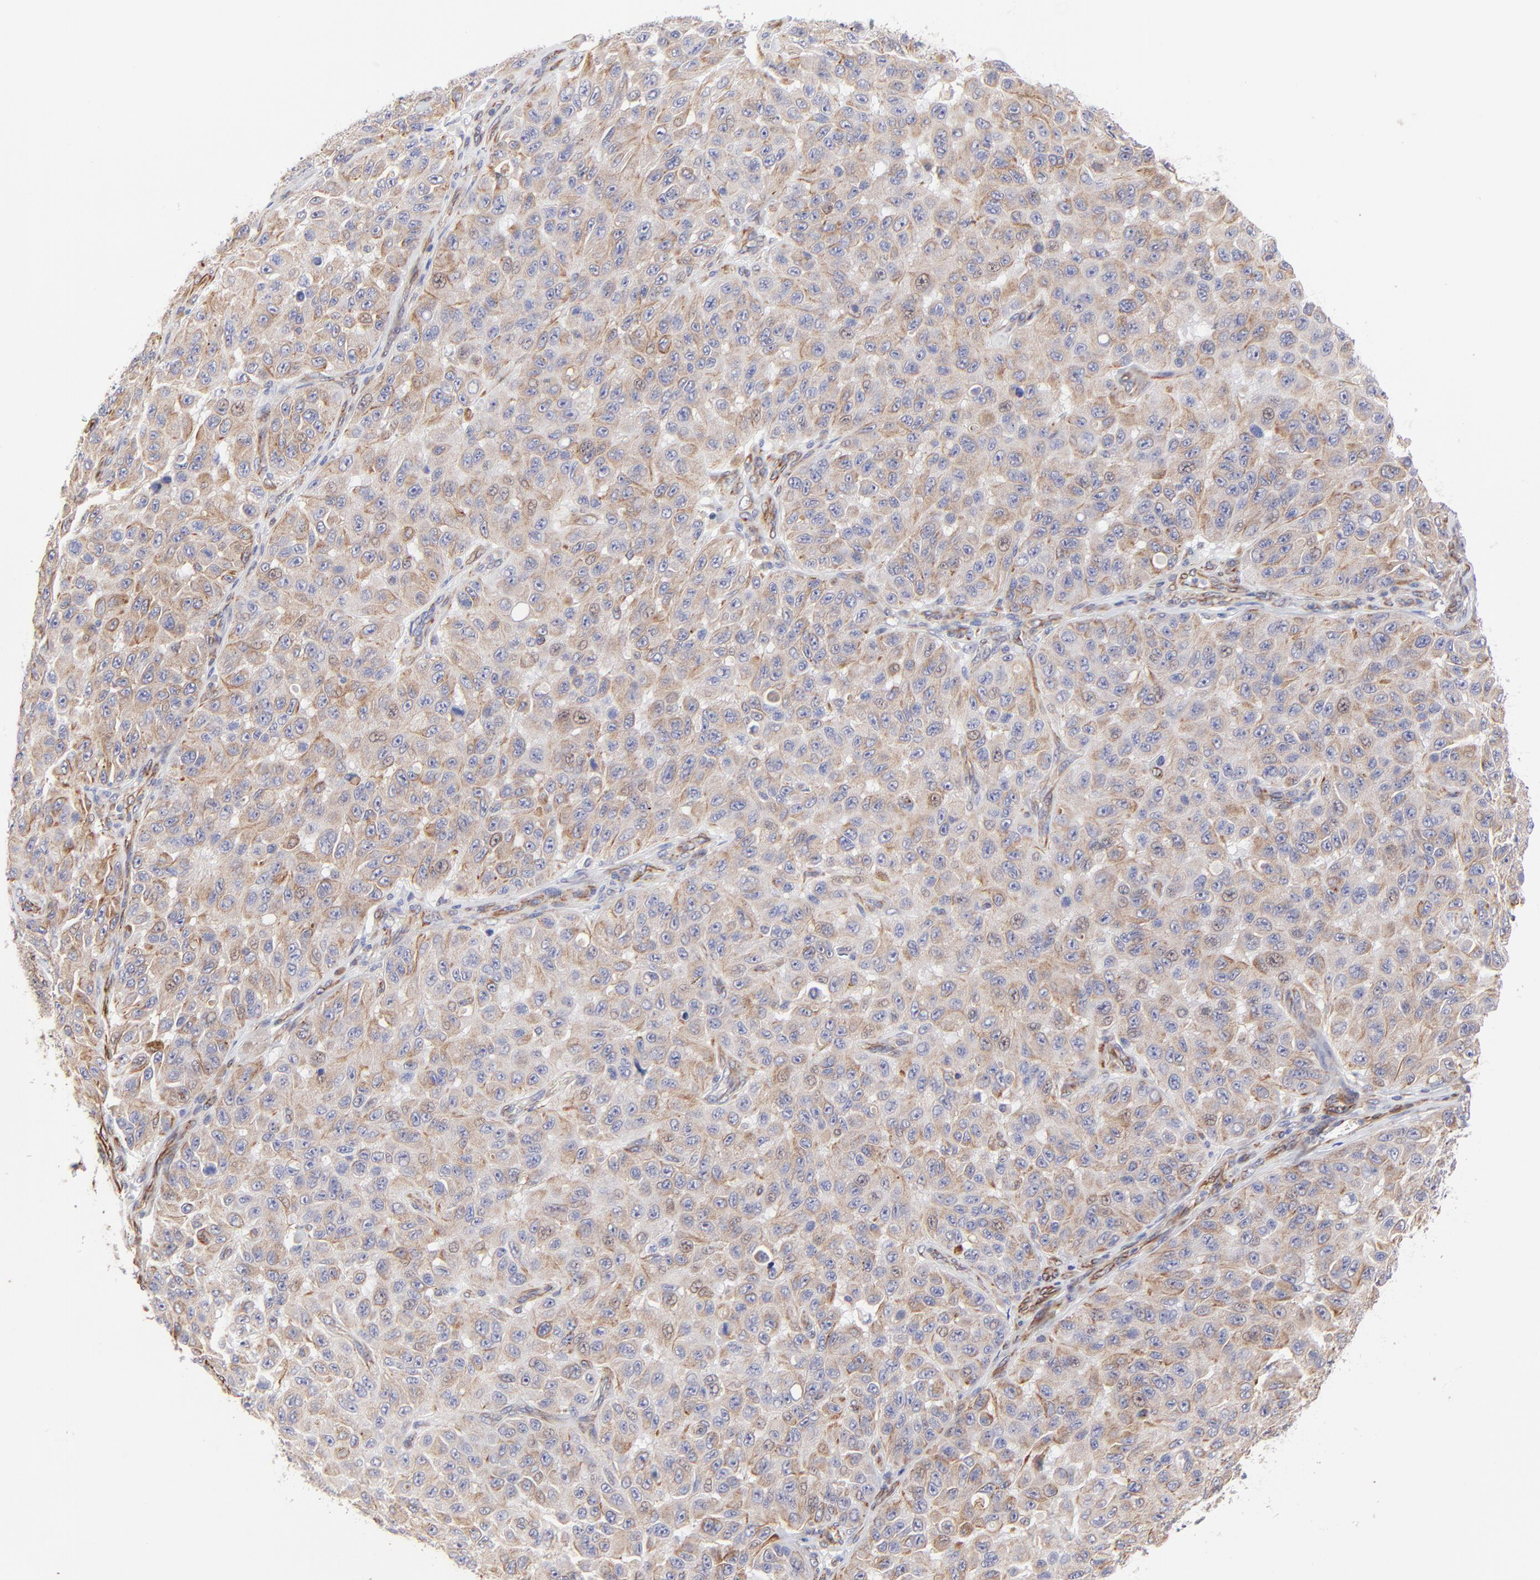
{"staining": {"intensity": "moderate", "quantity": ">75%", "location": "cytoplasmic/membranous"}, "tissue": "melanoma", "cell_type": "Tumor cells", "image_type": "cancer", "snomed": [{"axis": "morphology", "description": "Malignant melanoma, NOS"}, {"axis": "topography", "description": "Skin"}], "caption": "A high-resolution histopathology image shows immunohistochemistry (IHC) staining of melanoma, which demonstrates moderate cytoplasmic/membranous positivity in approximately >75% of tumor cells.", "gene": "COX8C", "patient": {"sex": "male", "age": 30}}